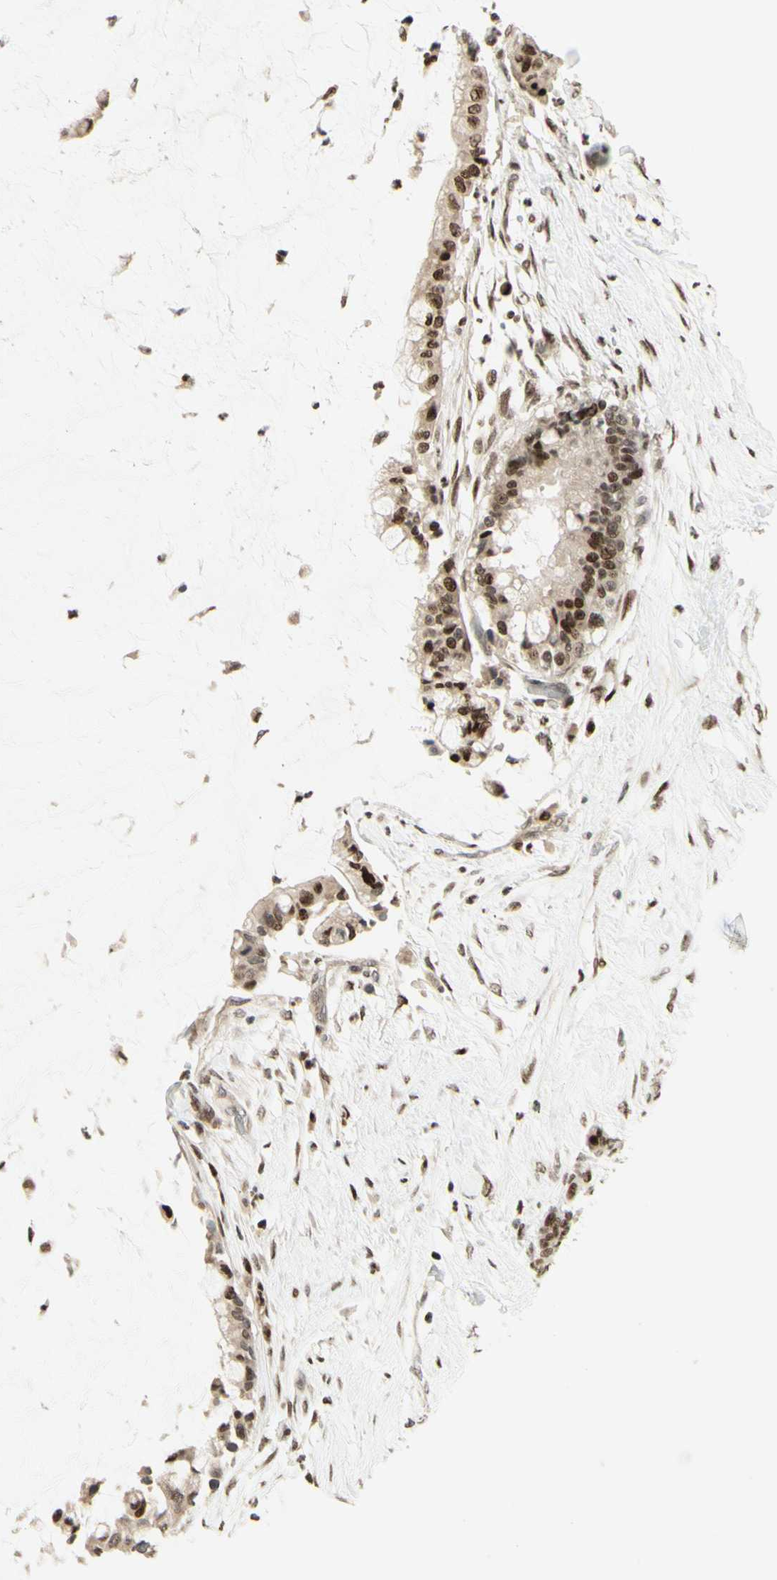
{"staining": {"intensity": "moderate", "quantity": ">75%", "location": "cytoplasmic/membranous,nuclear"}, "tissue": "pancreatic cancer", "cell_type": "Tumor cells", "image_type": "cancer", "snomed": [{"axis": "morphology", "description": "Adenocarcinoma, NOS"}, {"axis": "topography", "description": "Pancreas"}], "caption": "This is a photomicrograph of immunohistochemistry (IHC) staining of pancreatic cancer (adenocarcinoma), which shows moderate expression in the cytoplasmic/membranous and nuclear of tumor cells.", "gene": "CDKL5", "patient": {"sex": "male", "age": 41}}